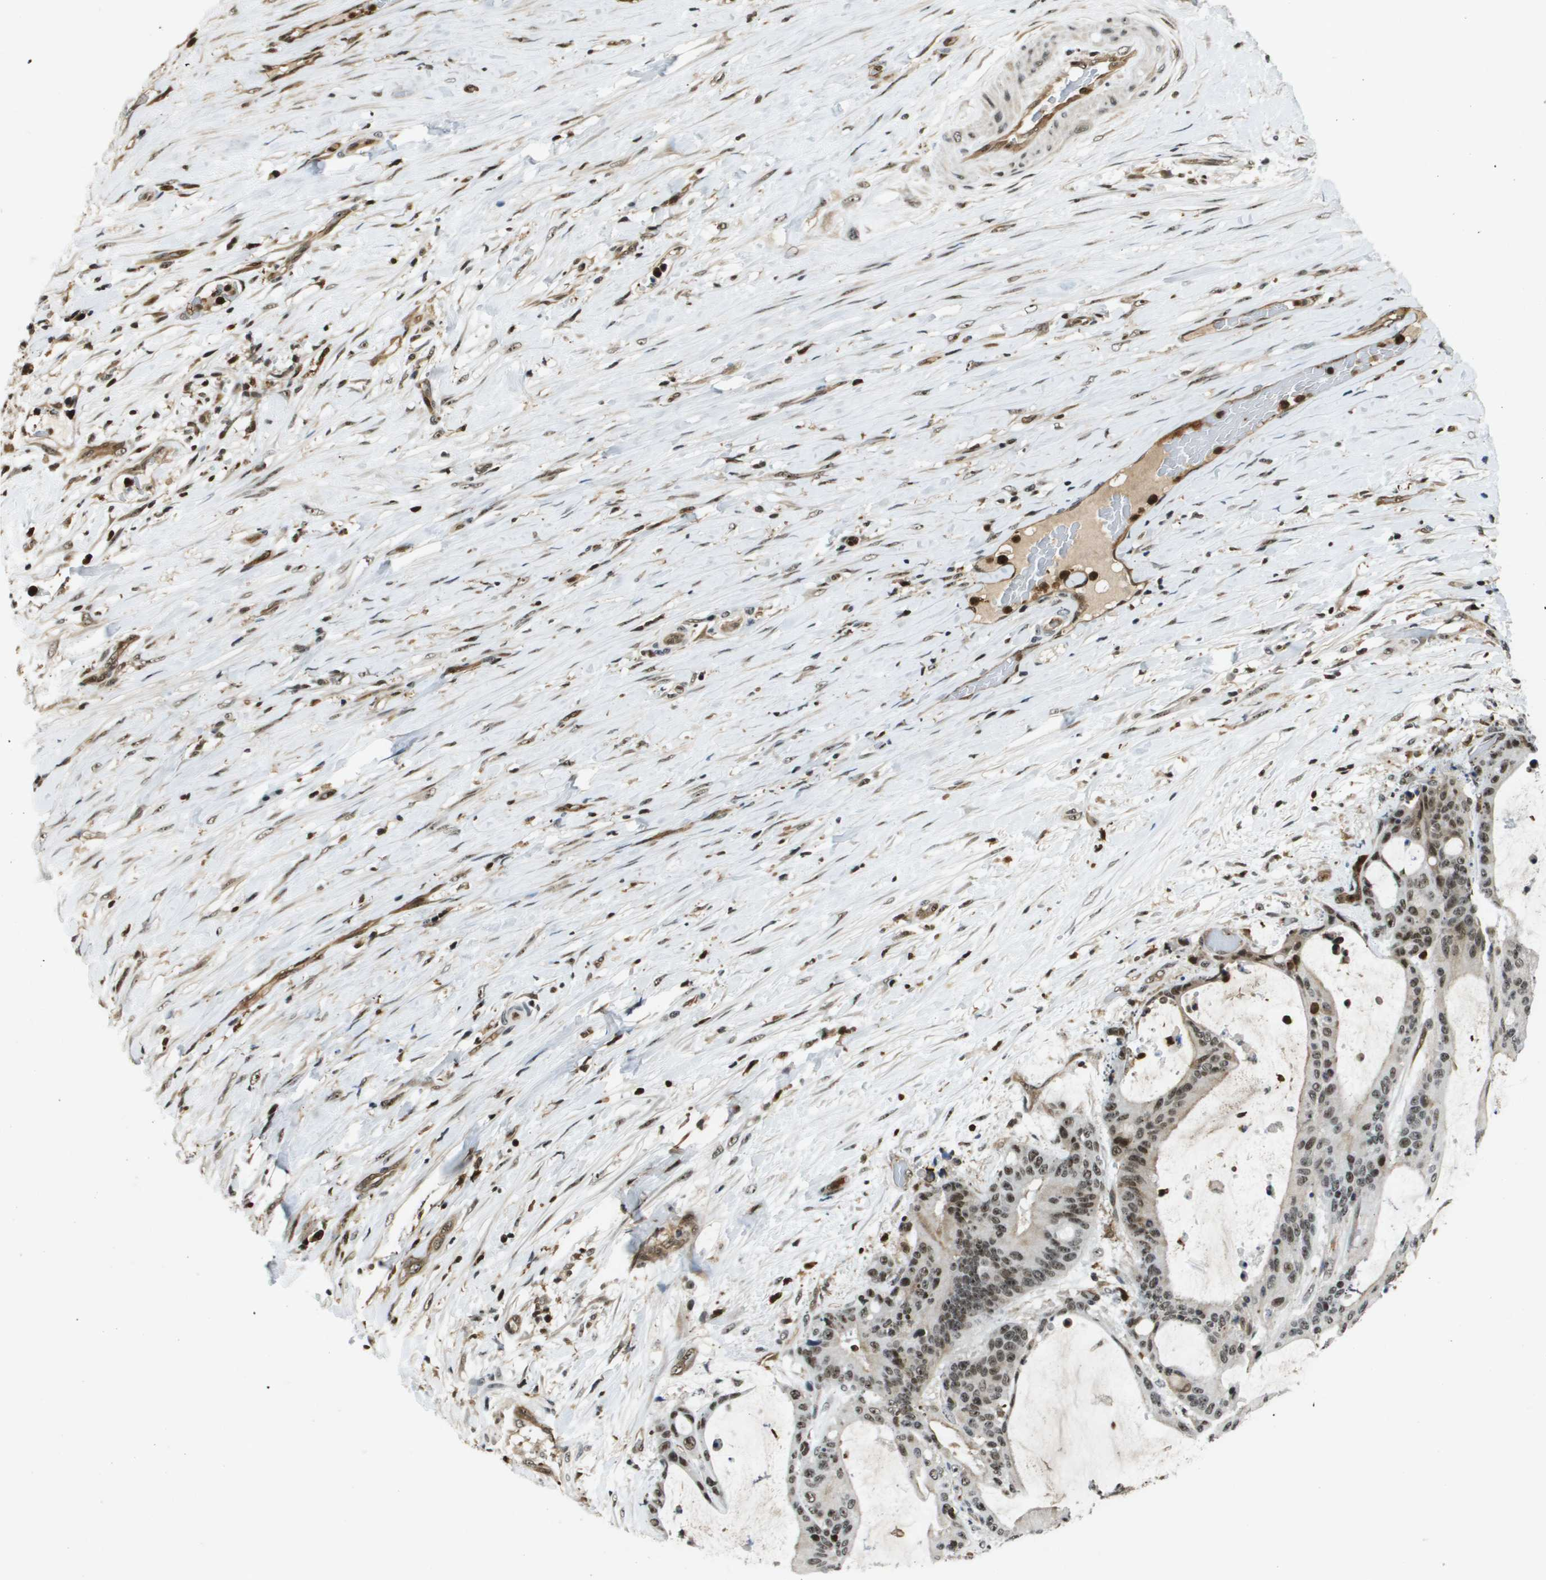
{"staining": {"intensity": "moderate", "quantity": ">75%", "location": "nuclear"}, "tissue": "liver cancer", "cell_type": "Tumor cells", "image_type": "cancer", "snomed": [{"axis": "morphology", "description": "Cholangiocarcinoma"}, {"axis": "topography", "description": "Liver"}], "caption": "Brown immunohistochemical staining in liver cancer exhibits moderate nuclear expression in approximately >75% of tumor cells. Immunohistochemistry (ihc) stains the protein in brown and the nuclei are stained blue.", "gene": "EP400", "patient": {"sex": "female", "age": 73}}